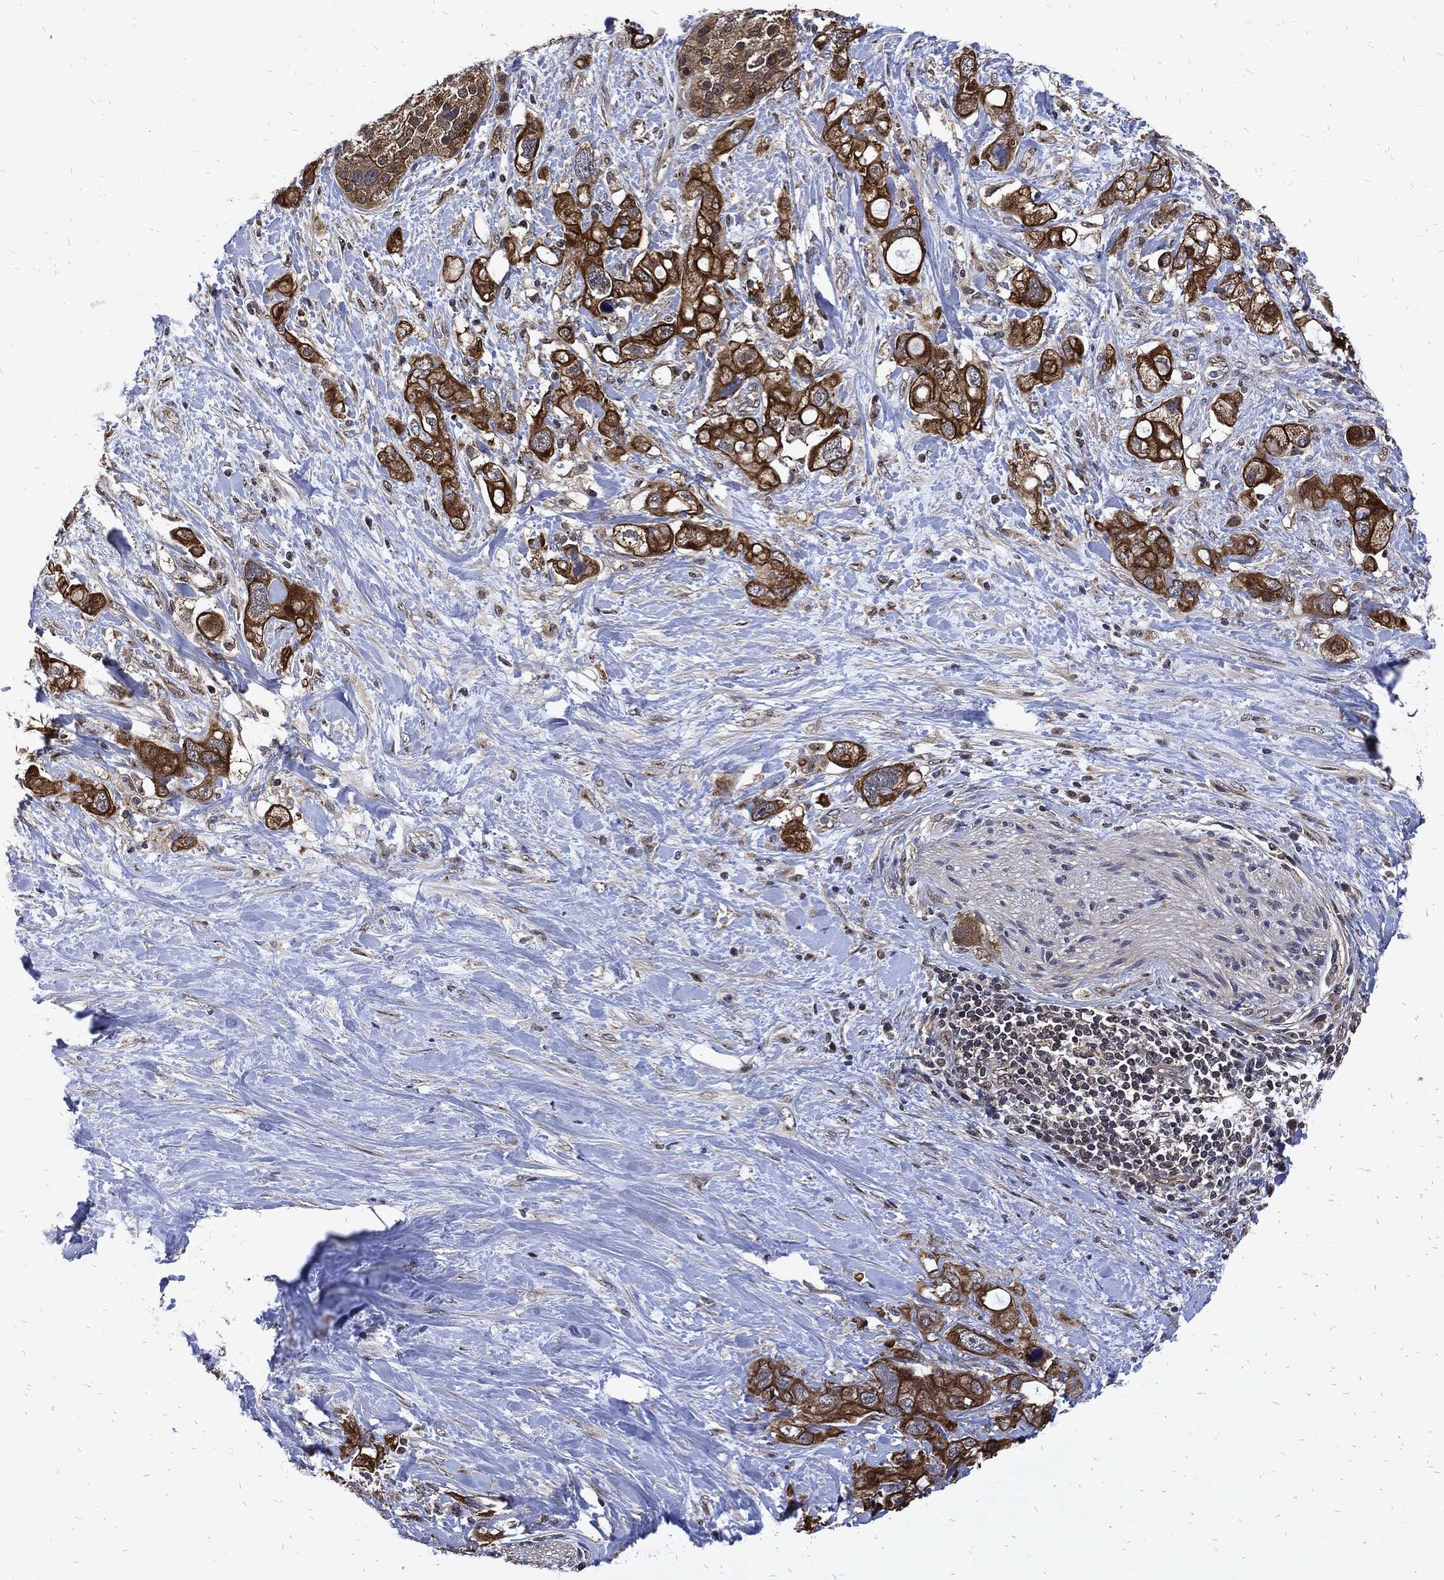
{"staining": {"intensity": "strong", "quantity": ">75%", "location": "cytoplasmic/membranous"}, "tissue": "pancreatic cancer", "cell_type": "Tumor cells", "image_type": "cancer", "snomed": [{"axis": "morphology", "description": "Adenocarcinoma, NOS"}, {"axis": "topography", "description": "Pancreas"}], "caption": "Tumor cells exhibit high levels of strong cytoplasmic/membranous expression in approximately >75% of cells in human pancreatic cancer.", "gene": "DCTN1", "patient": {"sex": "female", "age": 56}}